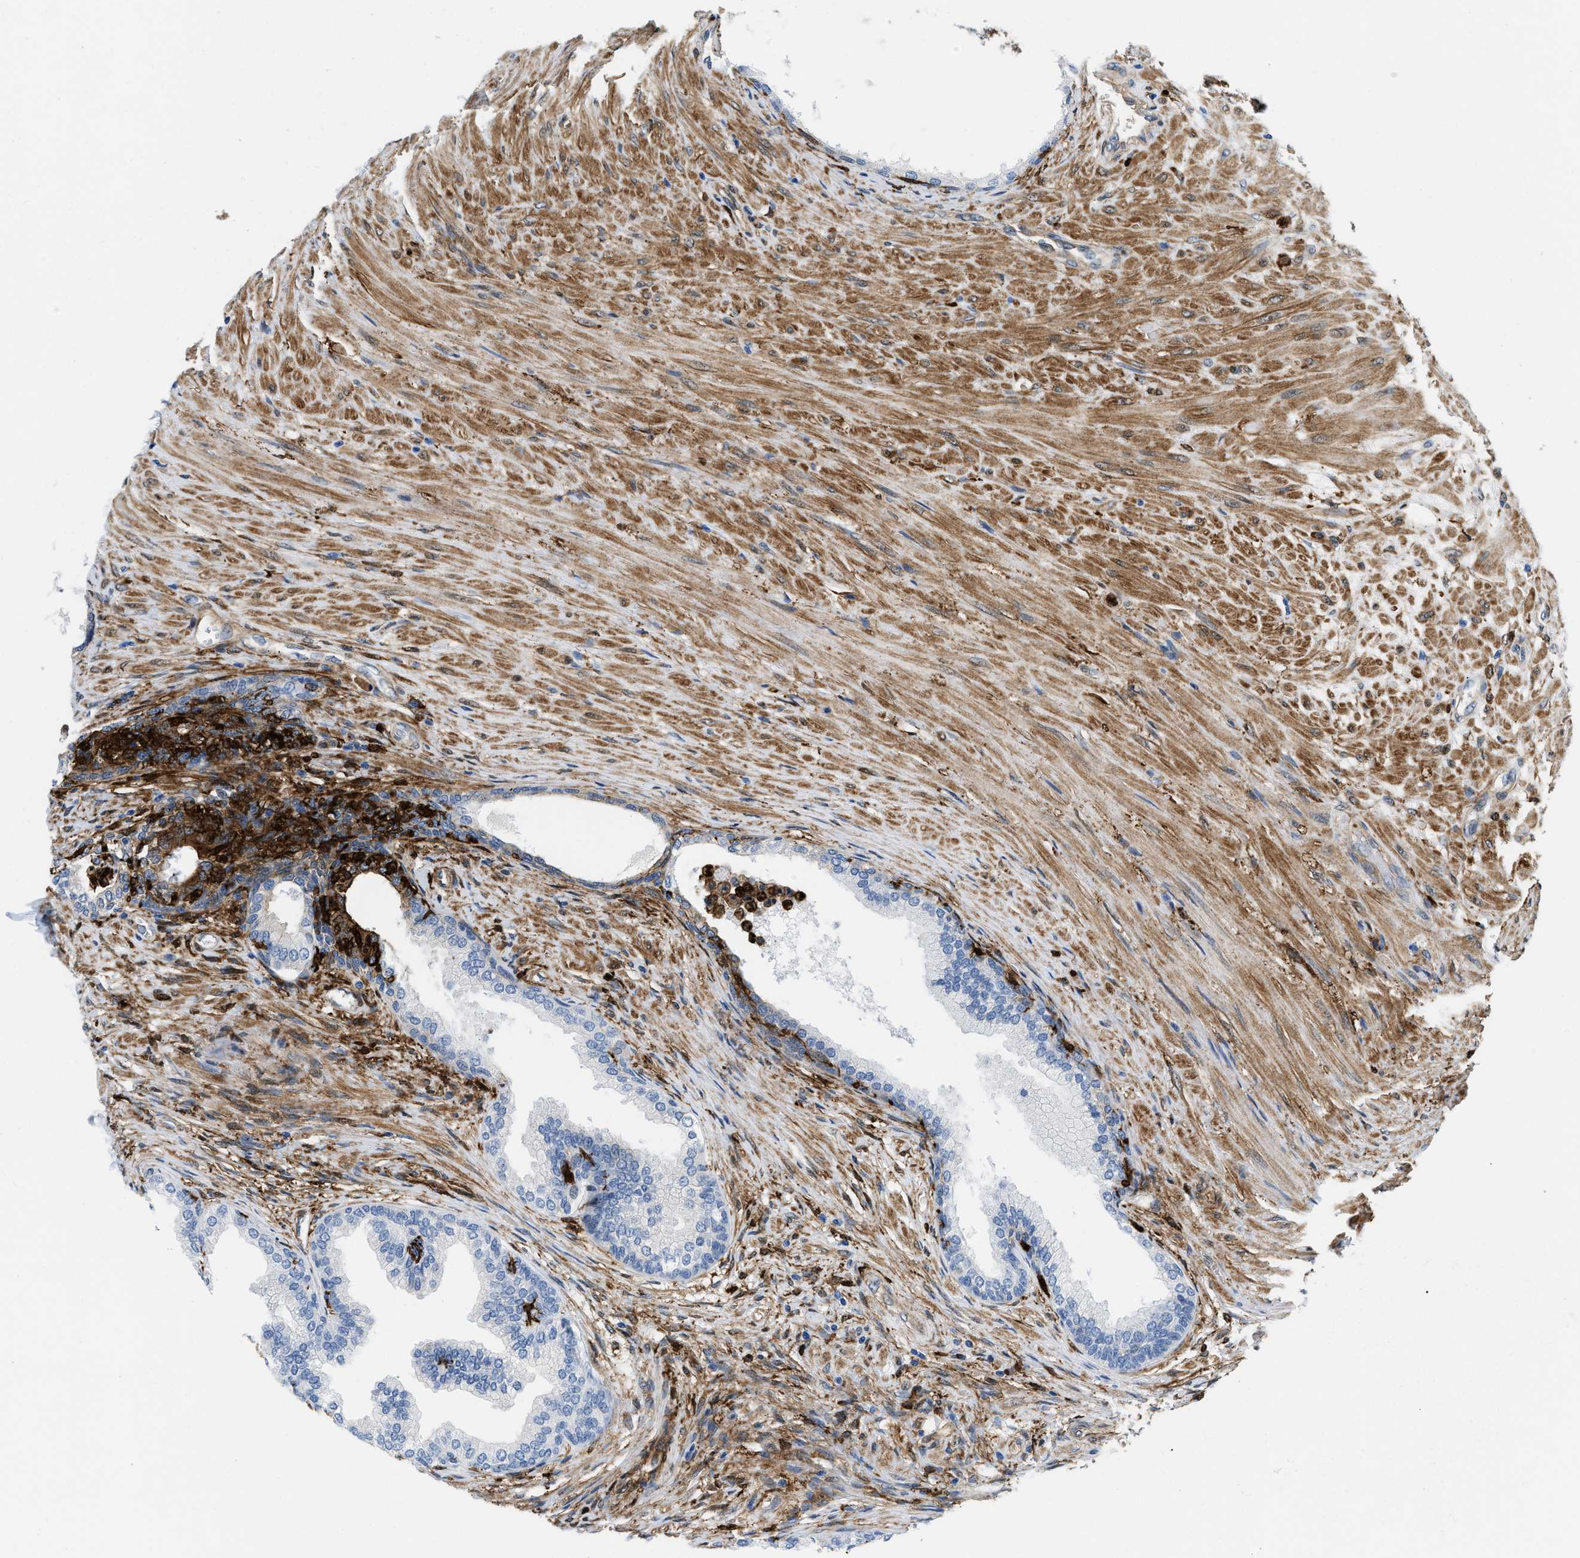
{"staining": {"intensity": "strong", "quantity": "<25%", "location": "cytoplasmic/membranous"}, "tissue": "prostate", "cell_type": "Glandular cells", "image_type": "normal", "snomed": [{"axis": "morphology", "description": "Normal tissue, NOS"}, {"axis": "topography", "description": "Prostate"}], "caption": "Strong cytoplasmic/membranous protein expression is identified in approximately <25% of glandular cells in prostate.", "gene": "GSN", "patient": {"sex": "male", "age": 76}}